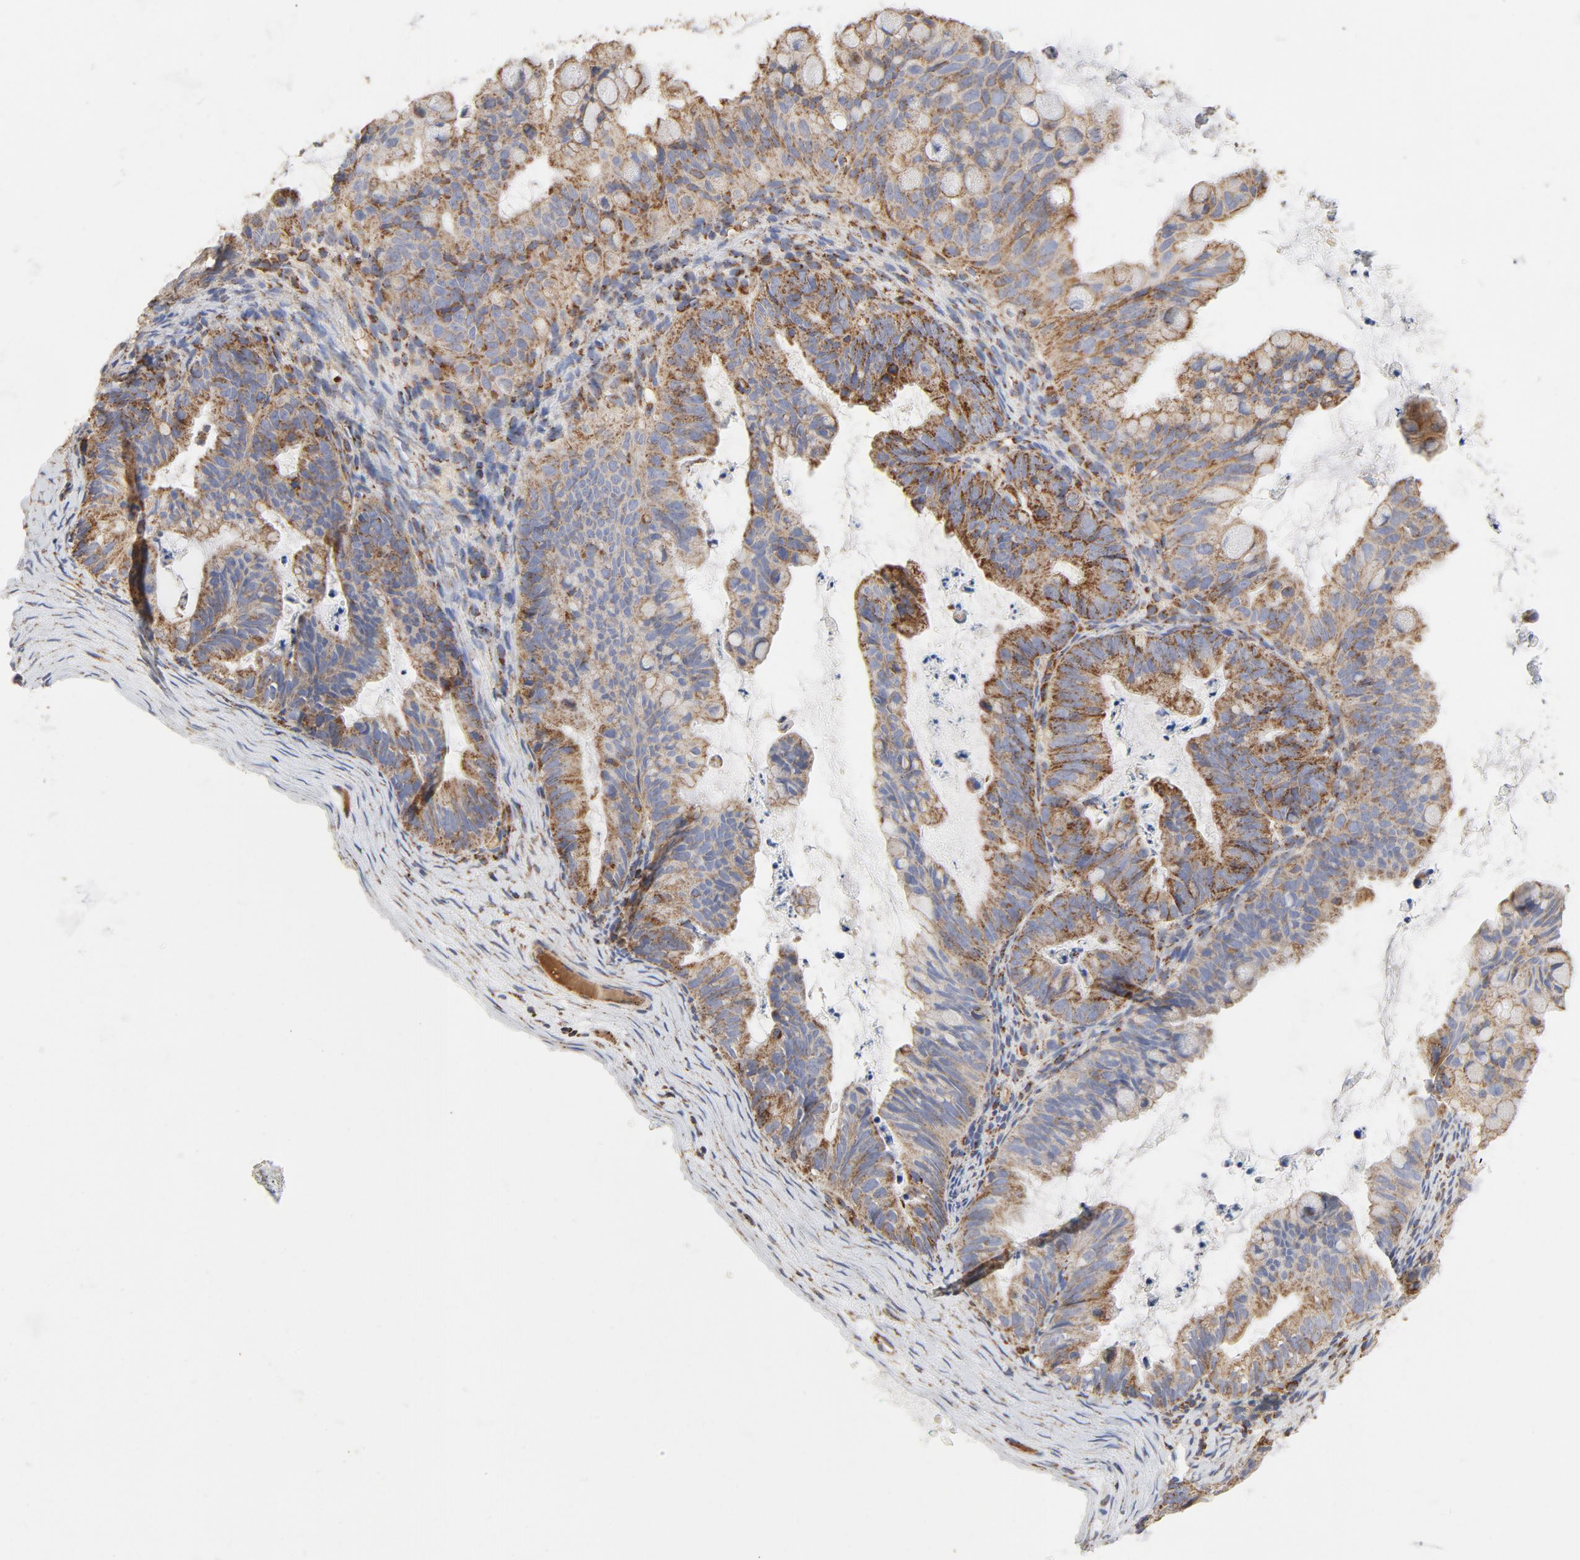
{"staining": {"intensity": "moderate", "quantity": "25%-75%", "location": "cytoplasmic/membranous"}, "tissue": "ovarian cancer", "cell_type": "Tumor cells", "image_type": "cancer", "snomed": [{"axis": "morphology", "description": "Cystadenocarcinoma, mucinous, NOS"}, {"axis": "topography", "description": "Ovary"}], "caption": "Tumor cells show moderate cytoplasmic/membranous positivity in about 25%-75% of cells in mucinous cystadenocarcinoma (ovarian).", "gene": "PCNX4", "patient": {"sex": "female", "age": 36}}